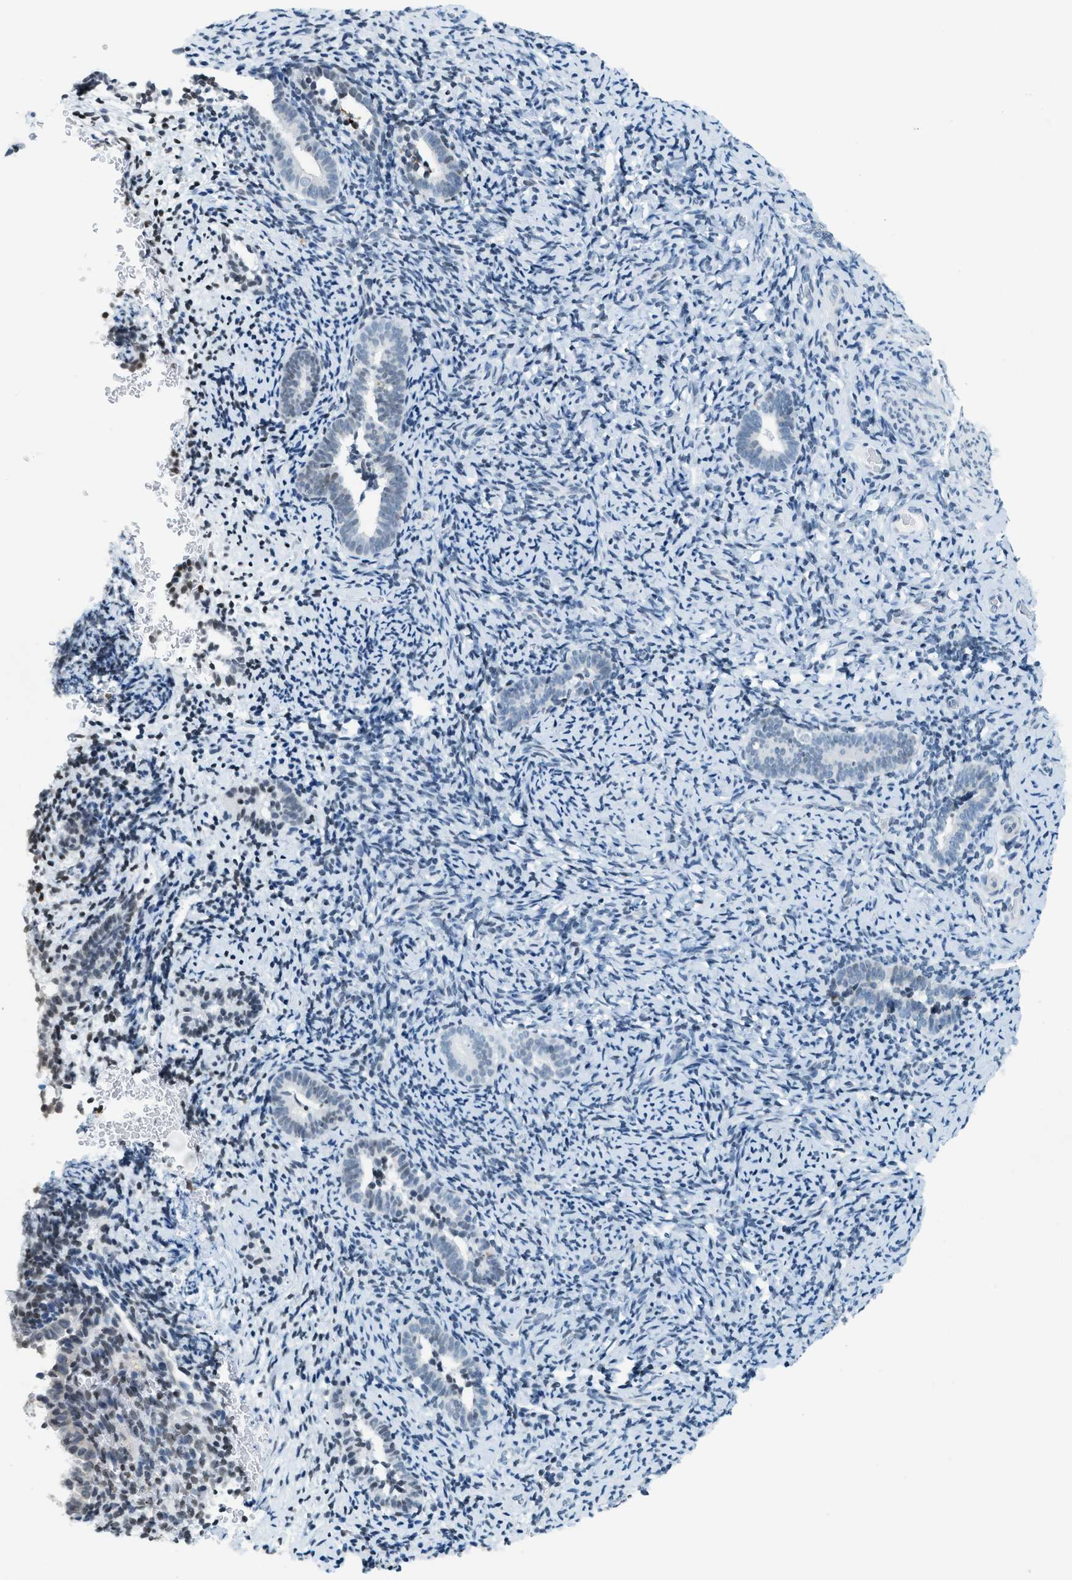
{"staining": {"intensity": "negative", "quantity": "none", "location": "none"}, "tissue": "endometrium", "cell_type": "Cells in endometrial stroma", "image_type": "normal", "snomed": [{"axis": "morphology", "description": "Normal tissue, NOS"}, {"axis": "topography", "description": "Endometrium"}], "caption": "Immunohistochemistry micrograph of unremarkable endometrium: endometrium stained with DAB demonstrates no significant protein expression in cells in endometrial stroma. (DAB (3,3'-diaminobenzidine) immunohistochemistry (IHC) with hematoxylin counter stain).", "gene": "UVRAG", "patient": {"sex": "female", "age": 51}}